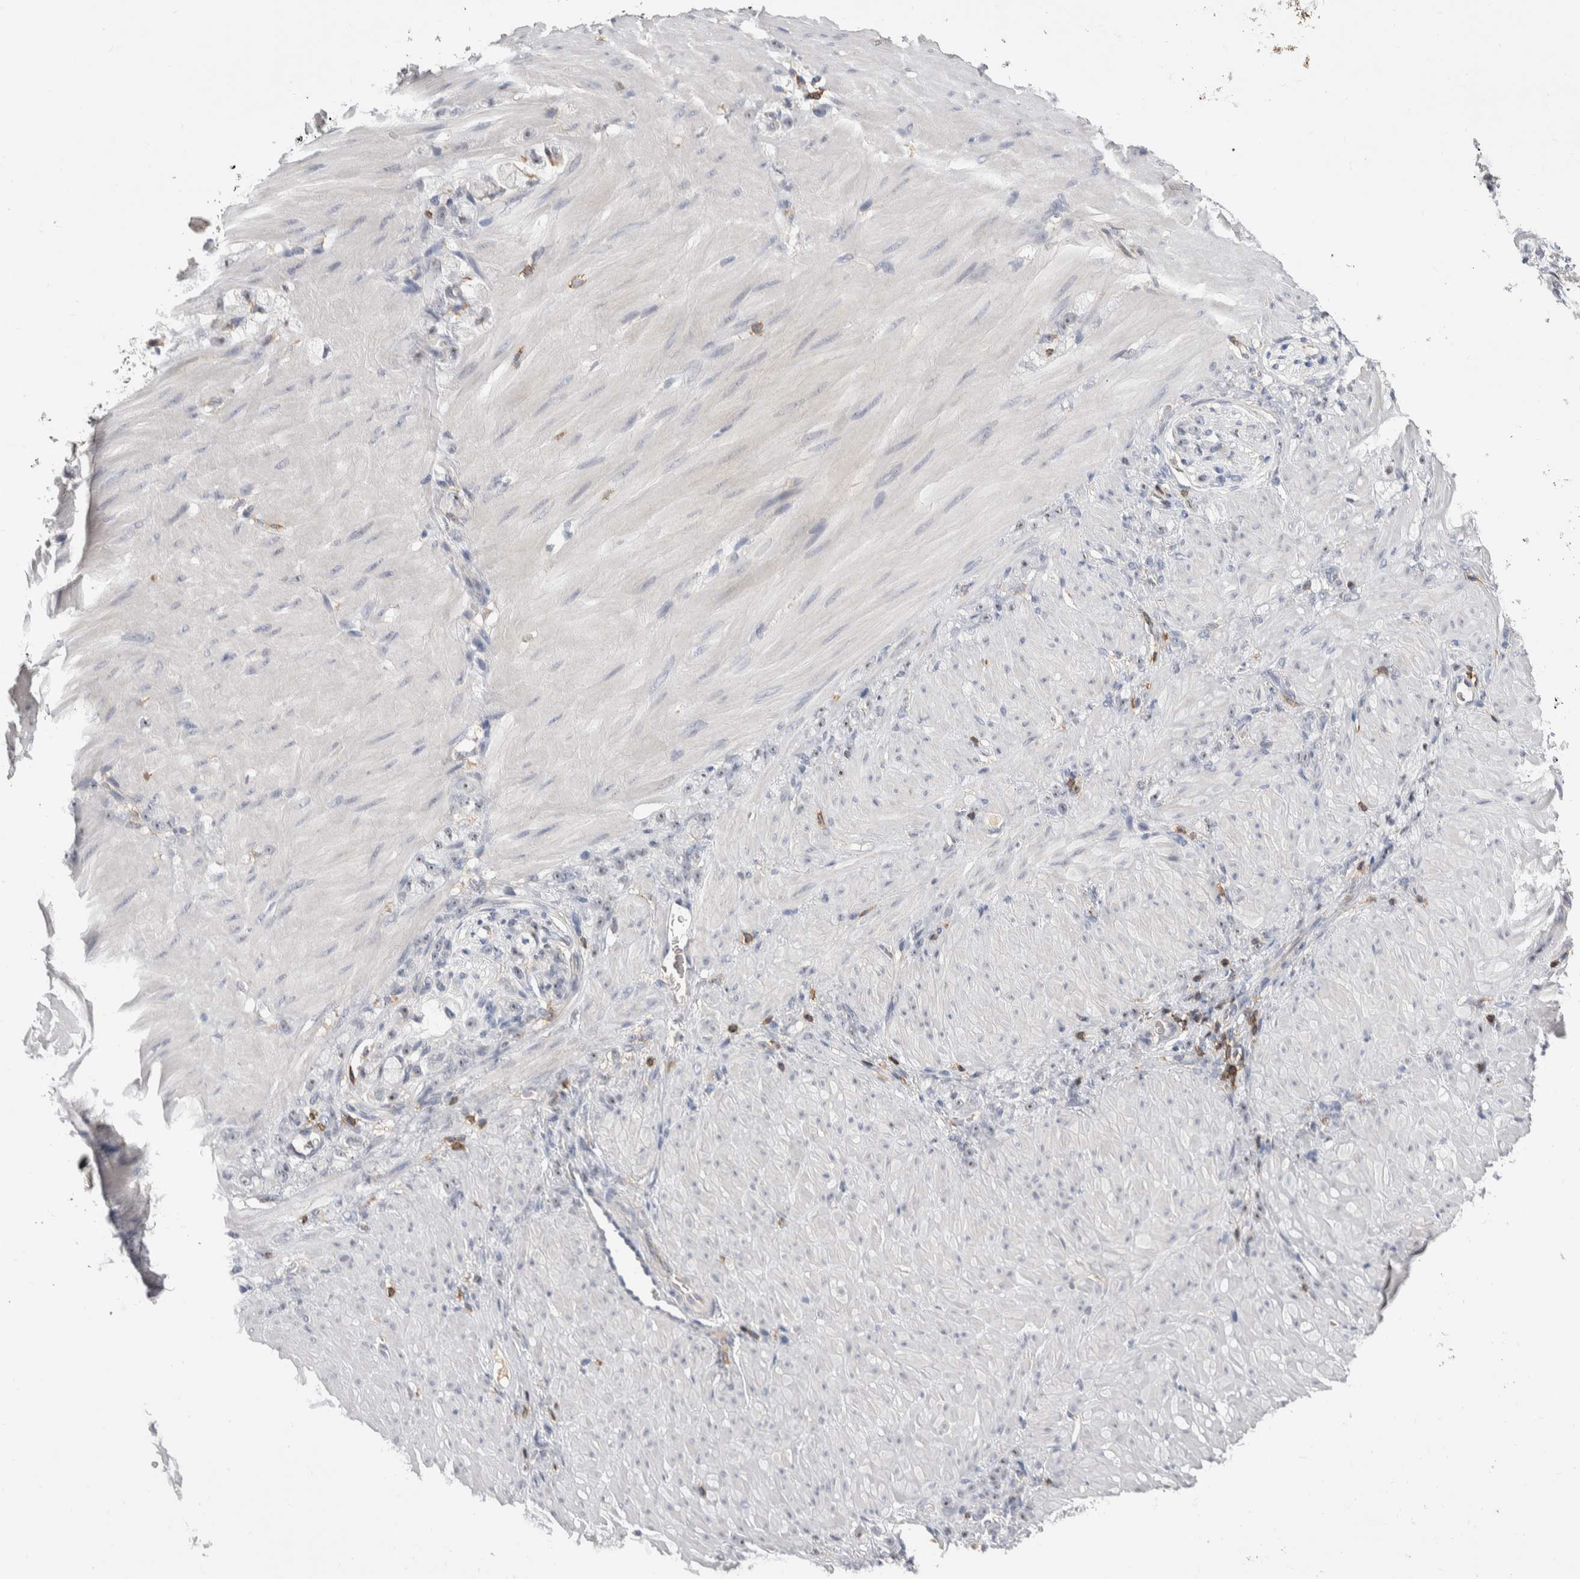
{"staining": {"intensity": "negative", "quantity": "none", "location": "none"}, "tissue": "stomach cancer", "cell_type": "Tumor cells", "image_type": "cancer", "snomed": [{"axis": "morphology", "description": "Normal tissue, NOS"}, {"axis": "morphology", "description": "Adenocarcinoma, NOS"}, {"axis": "topography", "description": "Stomach"}], "caption": "An immunohistochemistry image of stomach adenocarcinoma is shown. There is no staining in tumor cells of stomach adenocarcinoma. (Brightfield microscopy of DAB immunohistochemistry (IHC) at high magnification).", "gene": "CEP295NL", "patient": {"sex": "male", "age": 82}}